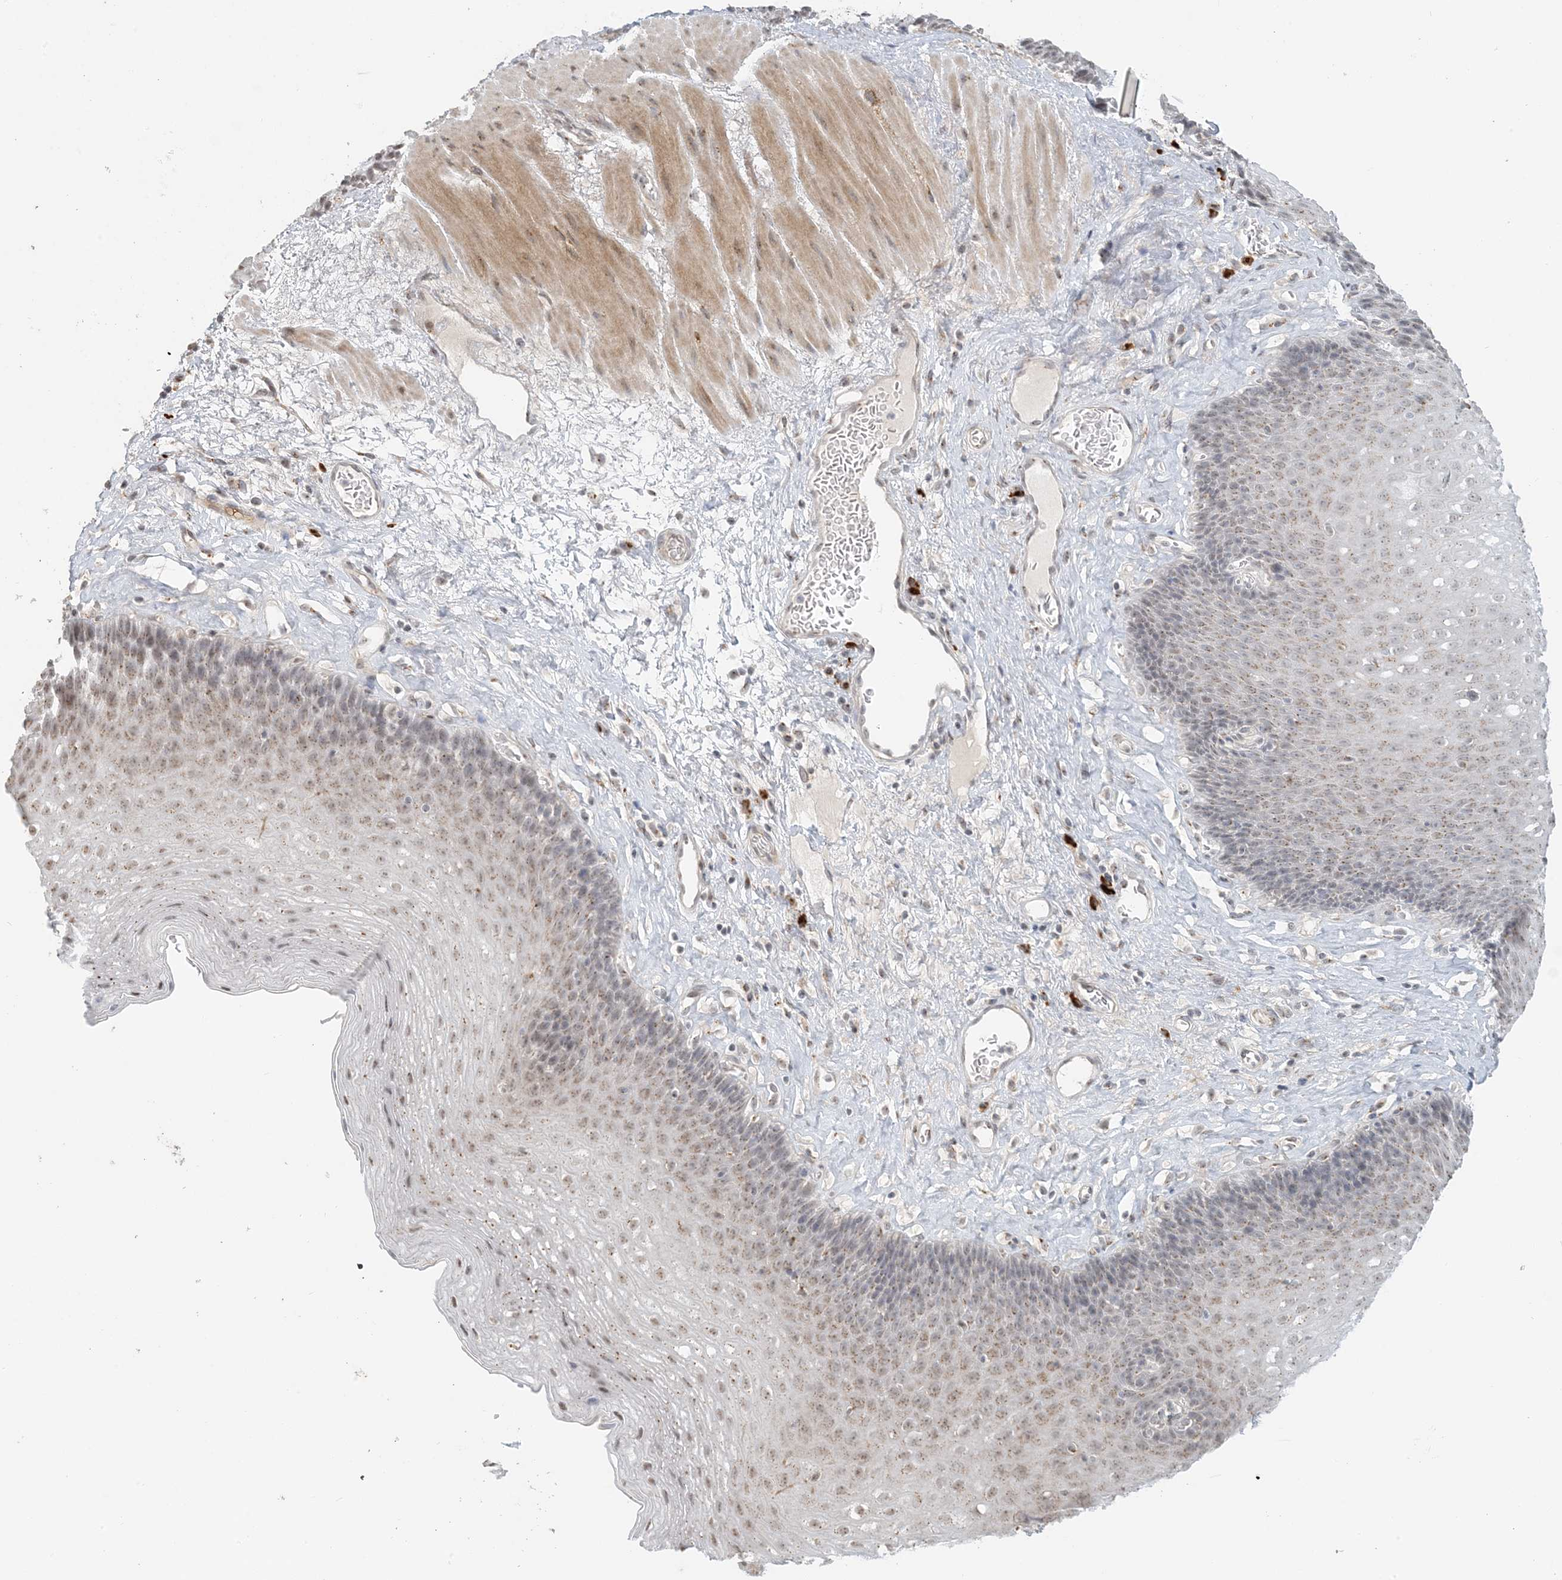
{"staining": {"intensity": "weak", "quantity": "25%-75%", "location": "cytoplasmic/membranous"}, "tissue": "esophagus", "cell_type": "Squamous epithelial cells", "image_type": "normal", "snomed": [{"axis": "morphology", "description": "Normal tissue, NOS"}, {"axis": "topography", "description": "Esophagus"}], "caption": "Squamous epithelial cells display low levels of weak cytoplasmic/membranous staining in approximately 25%-75% of cells in unremarkable human esophagus.", "gene": "ZCCHC4", "patient": {"sex": "female", "age": 66}}